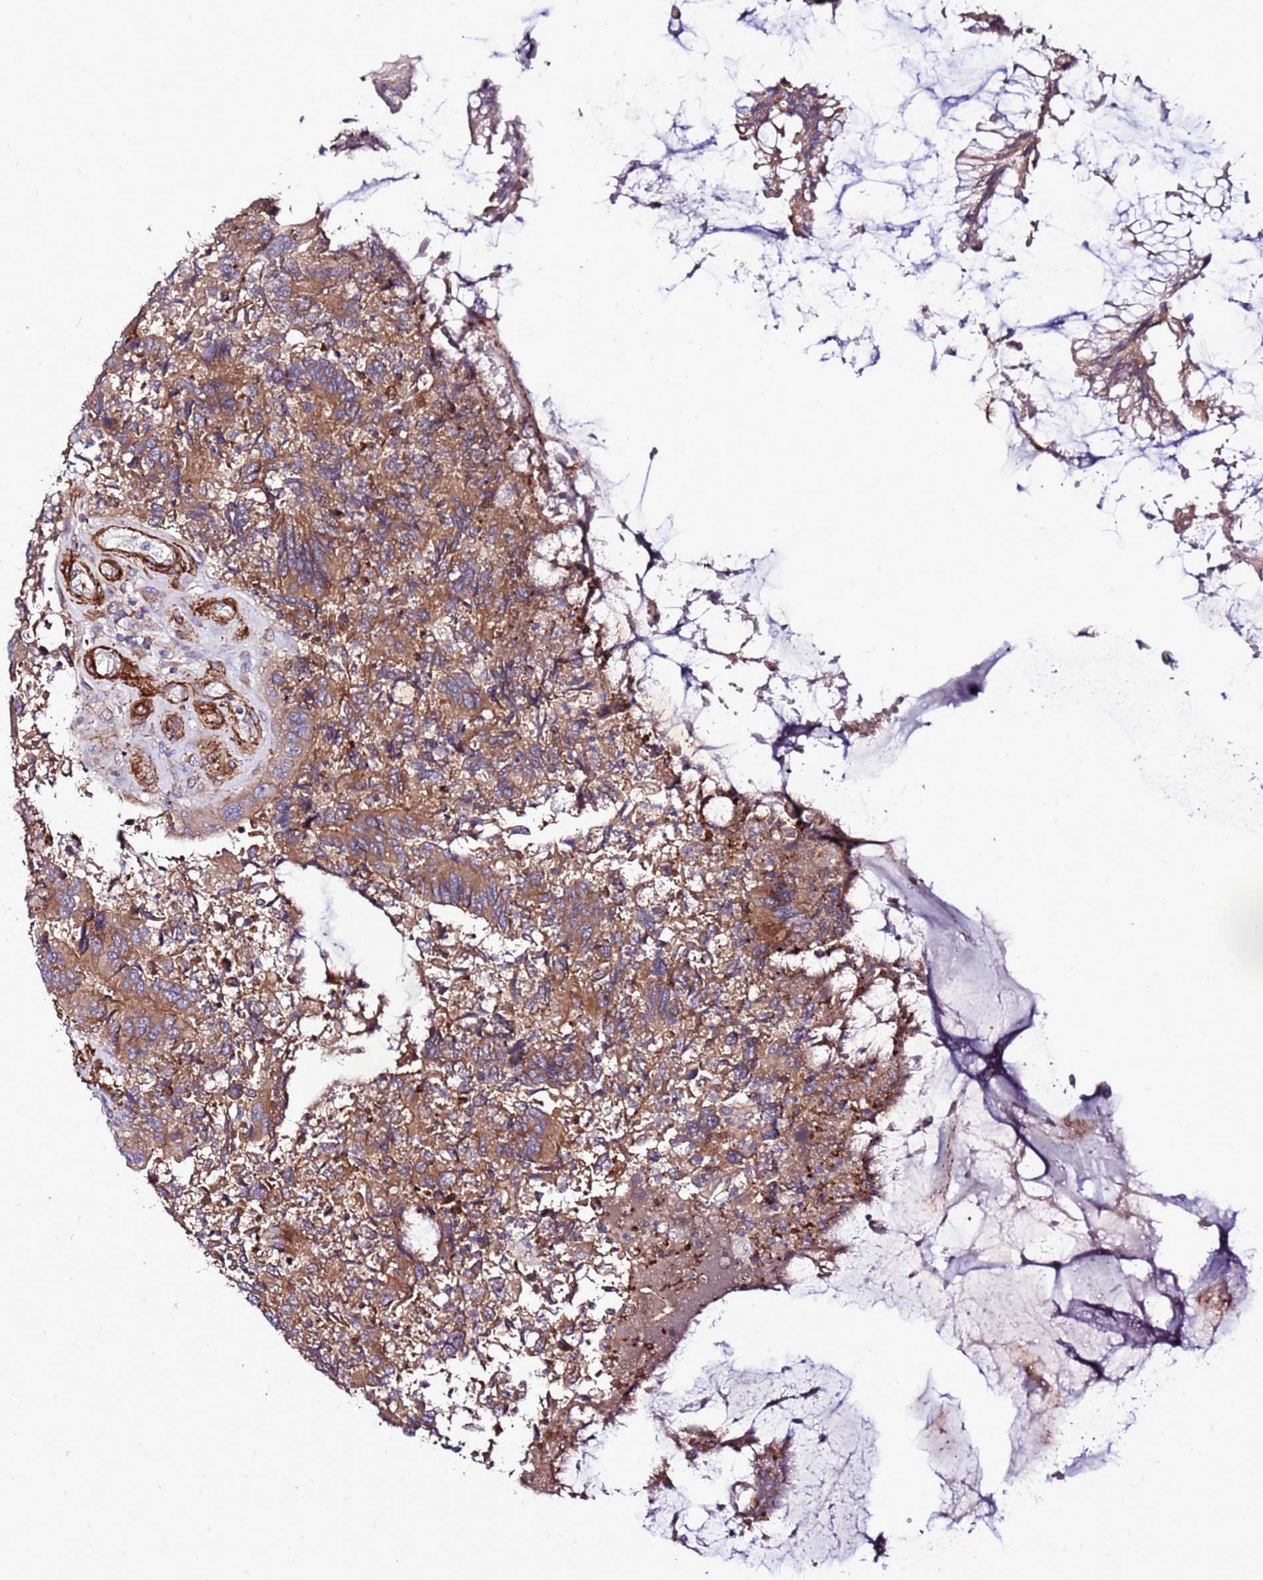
{"staining": {"intensity": "moderate", "quantity": ">75%", "location": "cytoplasmic/membranous"}, "tissue": "colorectal cancer", "cell_type": "Tumor cells", "image_type": "cancer", "snomed": [{"axis": "morphology", "description": "Adenocarcinoma, NOS"}, {"axis": "topography", "description": "Colon"}], "caption": "Protein analysis of colorectal cancer (adenocarcinoma) tissue displays moderate cytoplasmic/membranous staining in approximately >75% of tumor cells.", "gene": "EI24", "patient": {"sex": "female", "age": 67}}